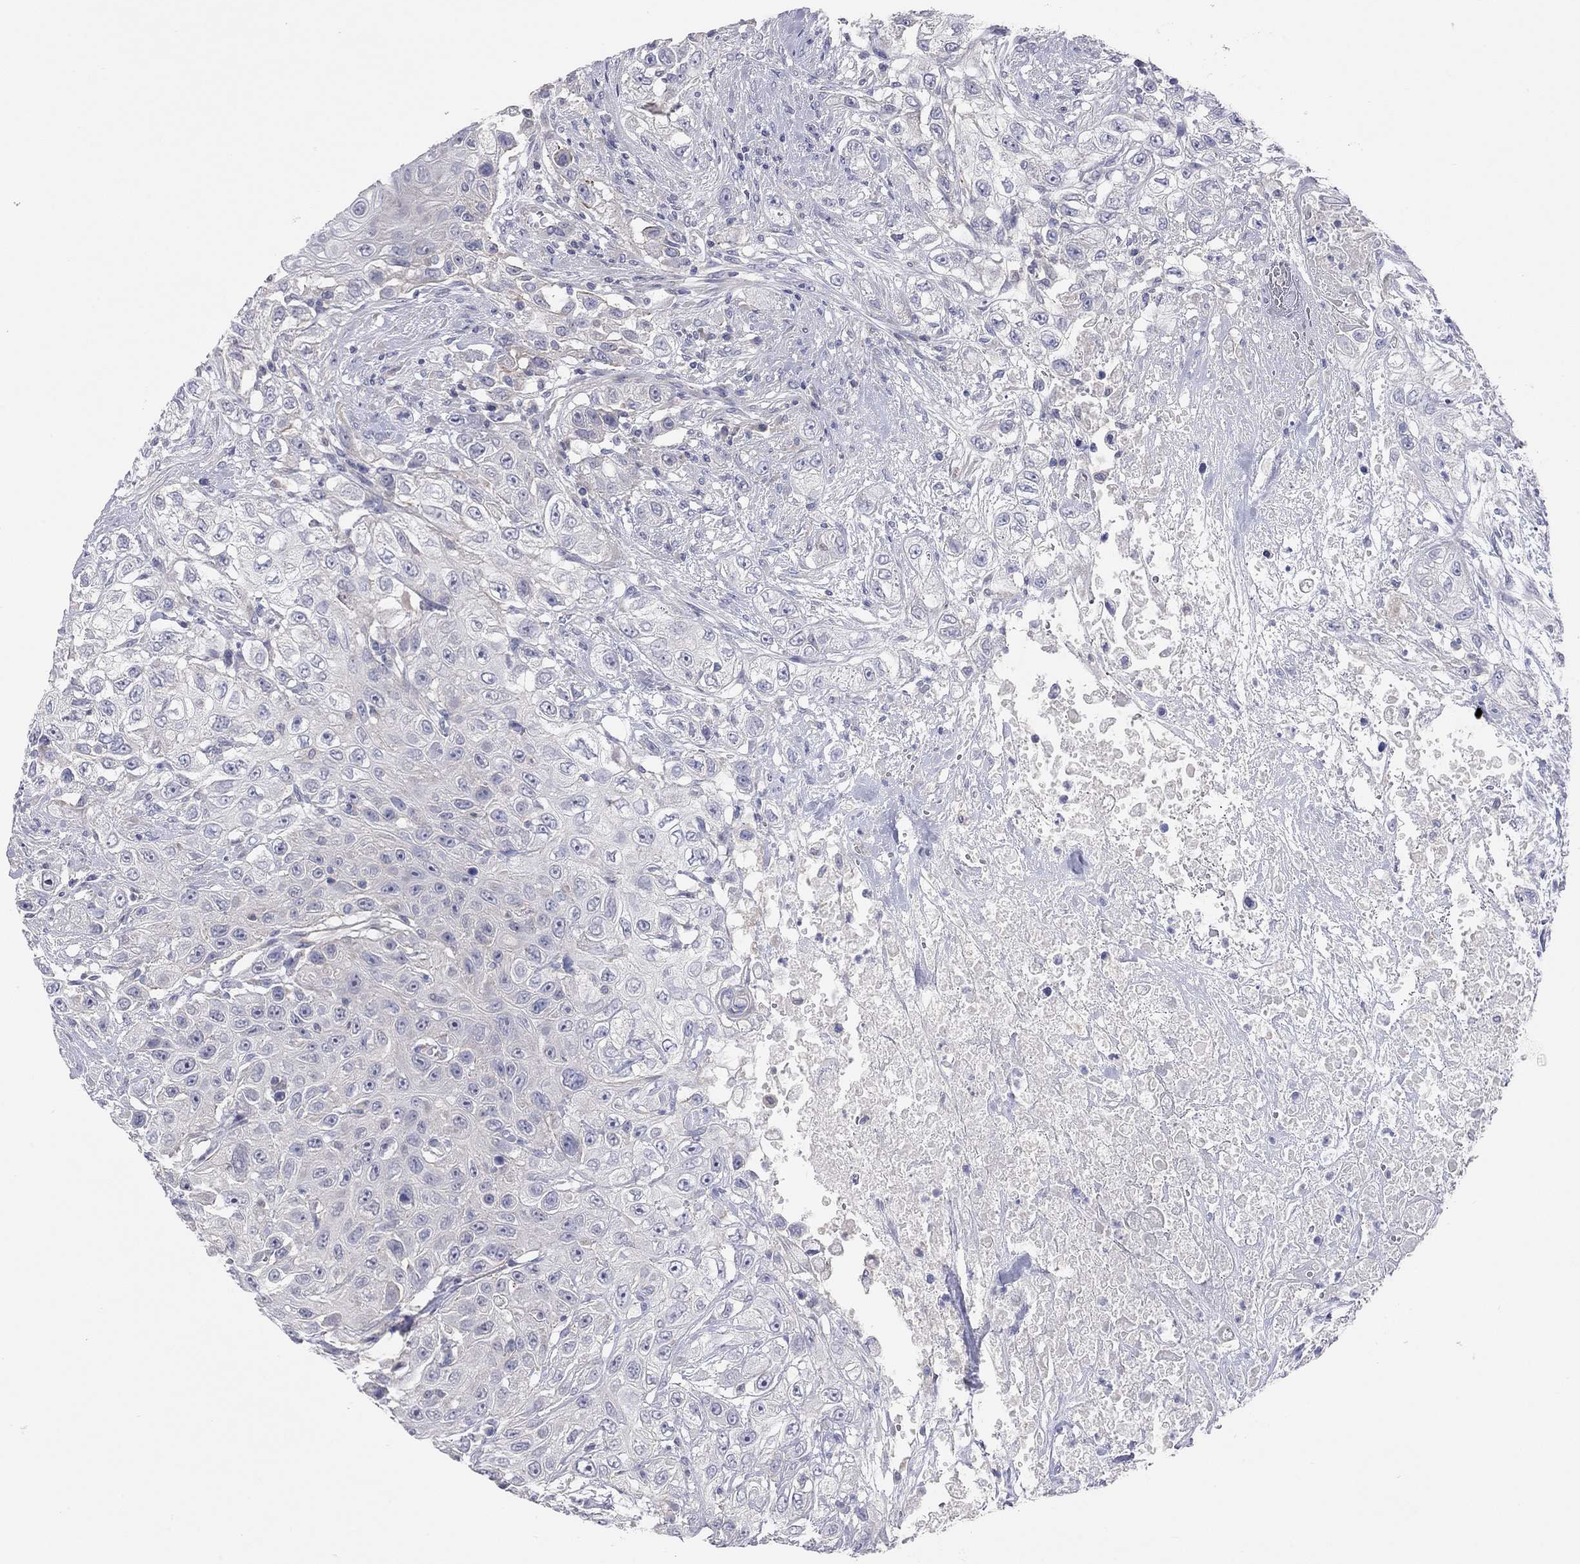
{"staining": {"intensity": "negative", "quantity": "none", "location": "none"}, "tissue": "urothelial cancer", "cell_type": "Tumor cells", "image_type": "cancer", "snomed": [{"axis": "morphology", "description": "Urothelial carcinoma, High grade"}, {"axis": "topography", "description": "Urinary bladder"}], "caption": "A high-resolution photomicrograph shows IHC staining of urothelial cancer, which exhibits no significant expression in tumor cells.", "gene": "KCNB1", "patient": {"sex": "female", "age": 56}}